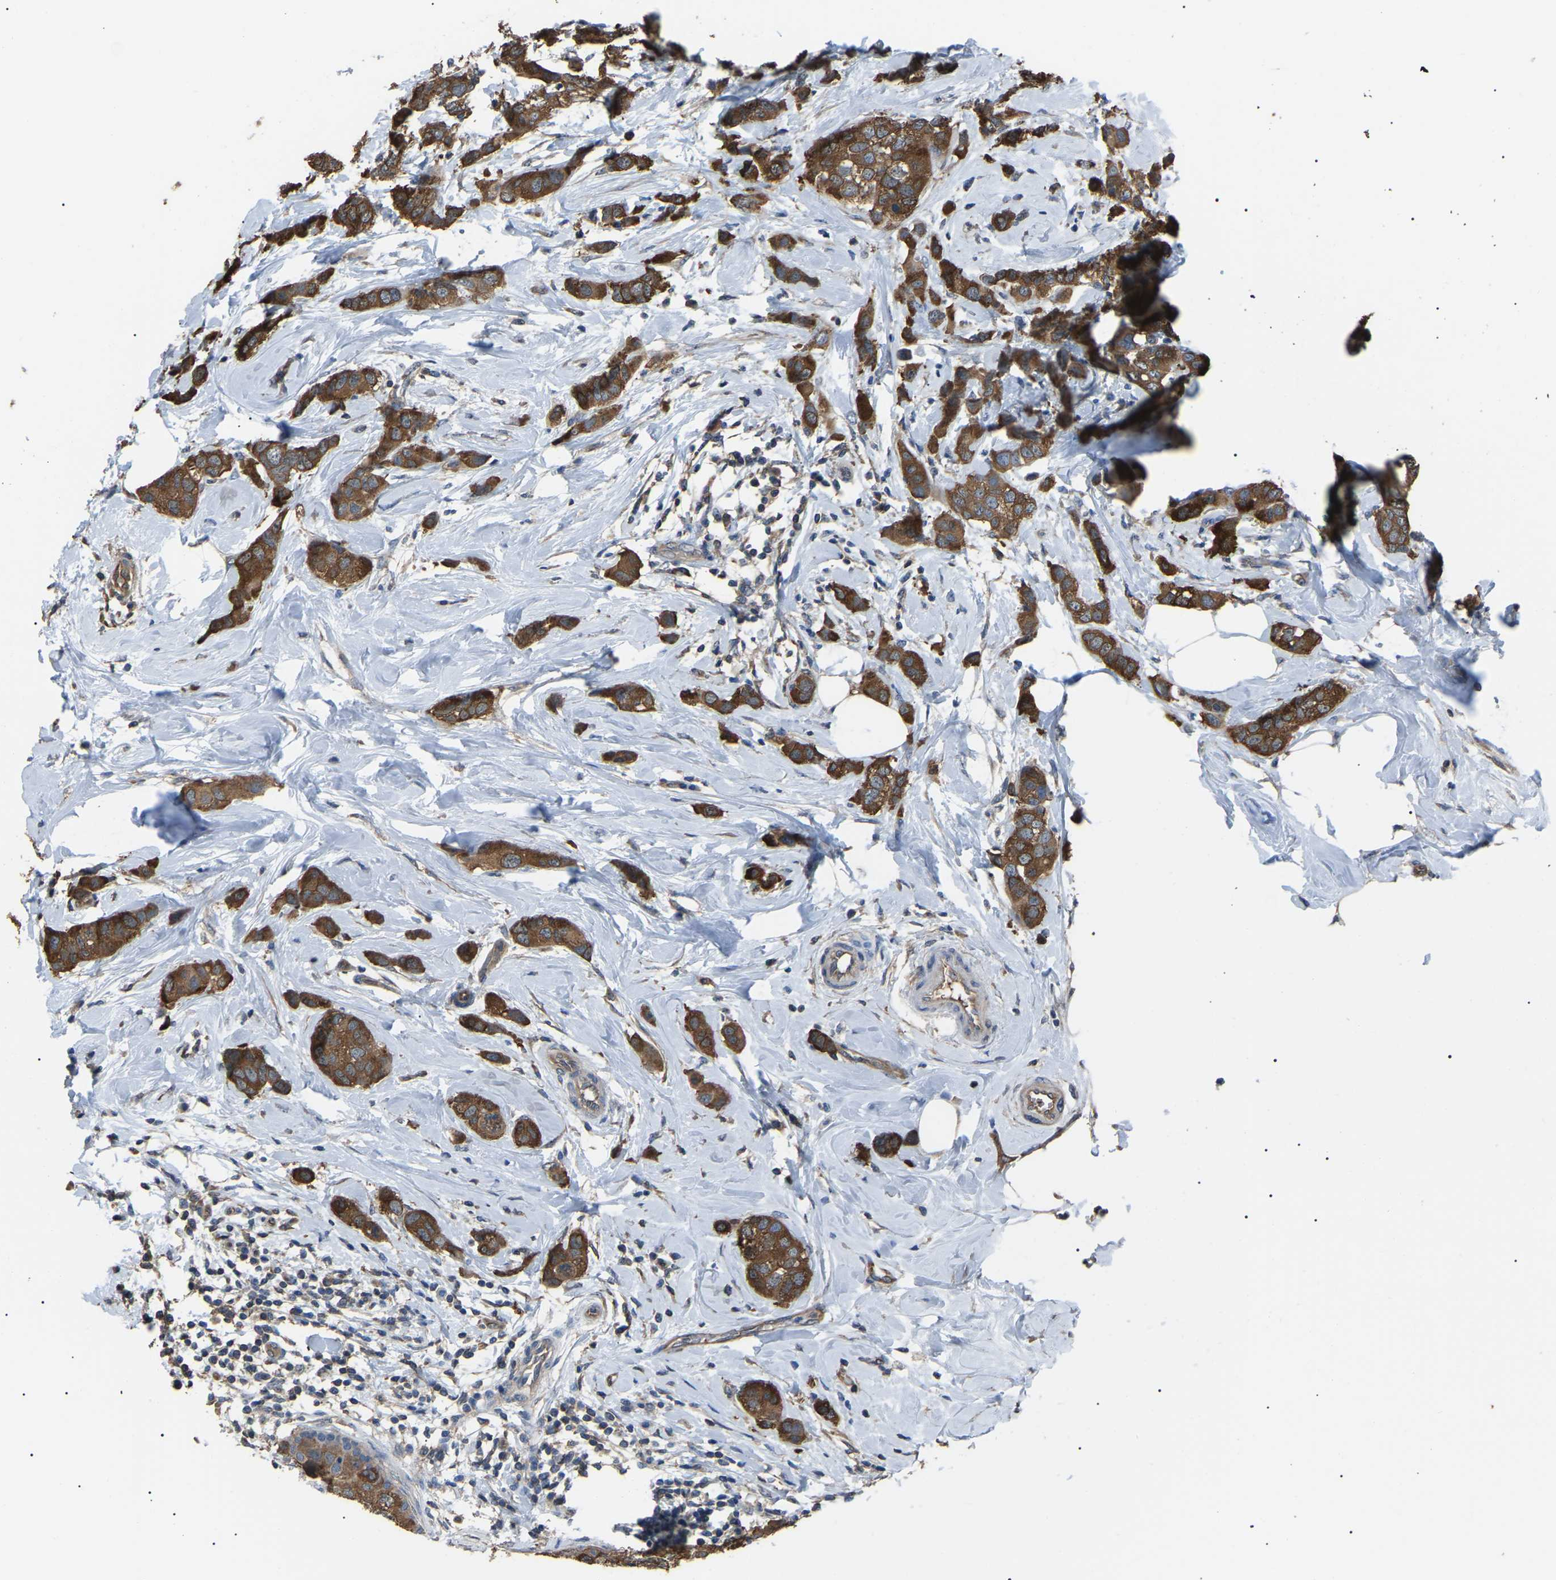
{"staining": {"intensity": "strong", "quantity": ">75%", "location": "cytoplasmic/membranous"}, "tissue": "breast cancer", "cell_type": "Tumor cells", "image_type": "cancer", "snomed": [{"axis": "morphology", "description": "Duct carcinoma"}, {"axis": "topography", "description": "Breast"}], "caption": "Brown immunohistochemical staining in breast intraductal carcinoma shows strong cytoplasmic/membranous positivity in approximately >75% of tumor cells. The protein is stained brown, and the nuclei are stained in blue (DAB (3,3'-diaminobenzidine) IHC with brightfield microscopy, high magnification).", "gene": "PDCD5", "patient": {"sex": "female", "age": 50}}